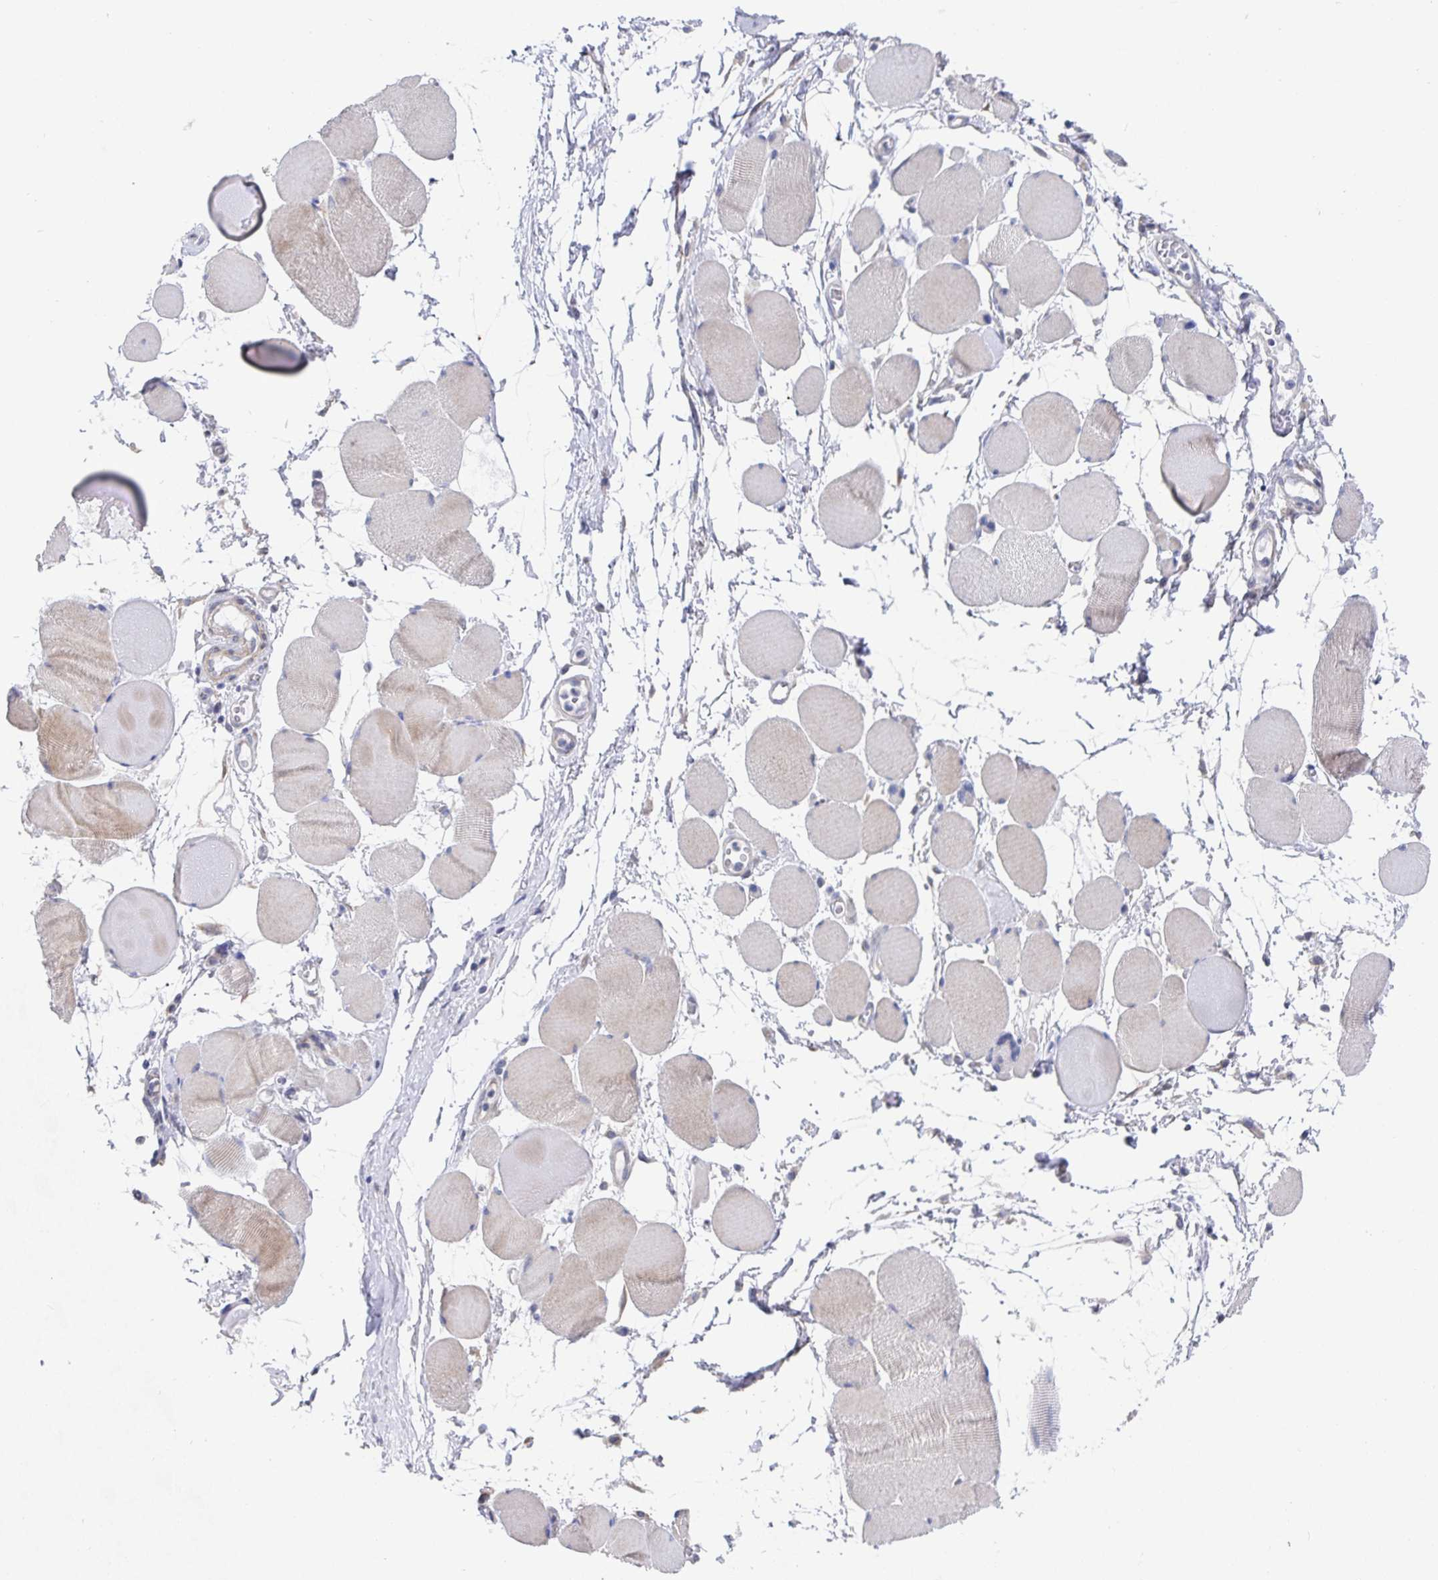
{"staining": {"intensity": "weak", "quantity": "25%-75%", "location": "cytoplasmic/membranous"}, "tissue": "skeletal muscle", "cell_type": "Myocytes", "image_type": "normal", "snomed": [{"axis": "morphology", "description": "Normal tissue, NOS"}, {"axis": "topography", "description": "Skeletal muscle"}], "caption": "Immunohistochemical staining of benign human skeletal muscle displays weak cytoplasmic/membranous protein expression in approximately 25%-75% of myocytes. Ihc stains the protein in brown and the nuclei are stained blue.", "gene": "ZIK1", "patient": {"sex": "female", "age": 75}}